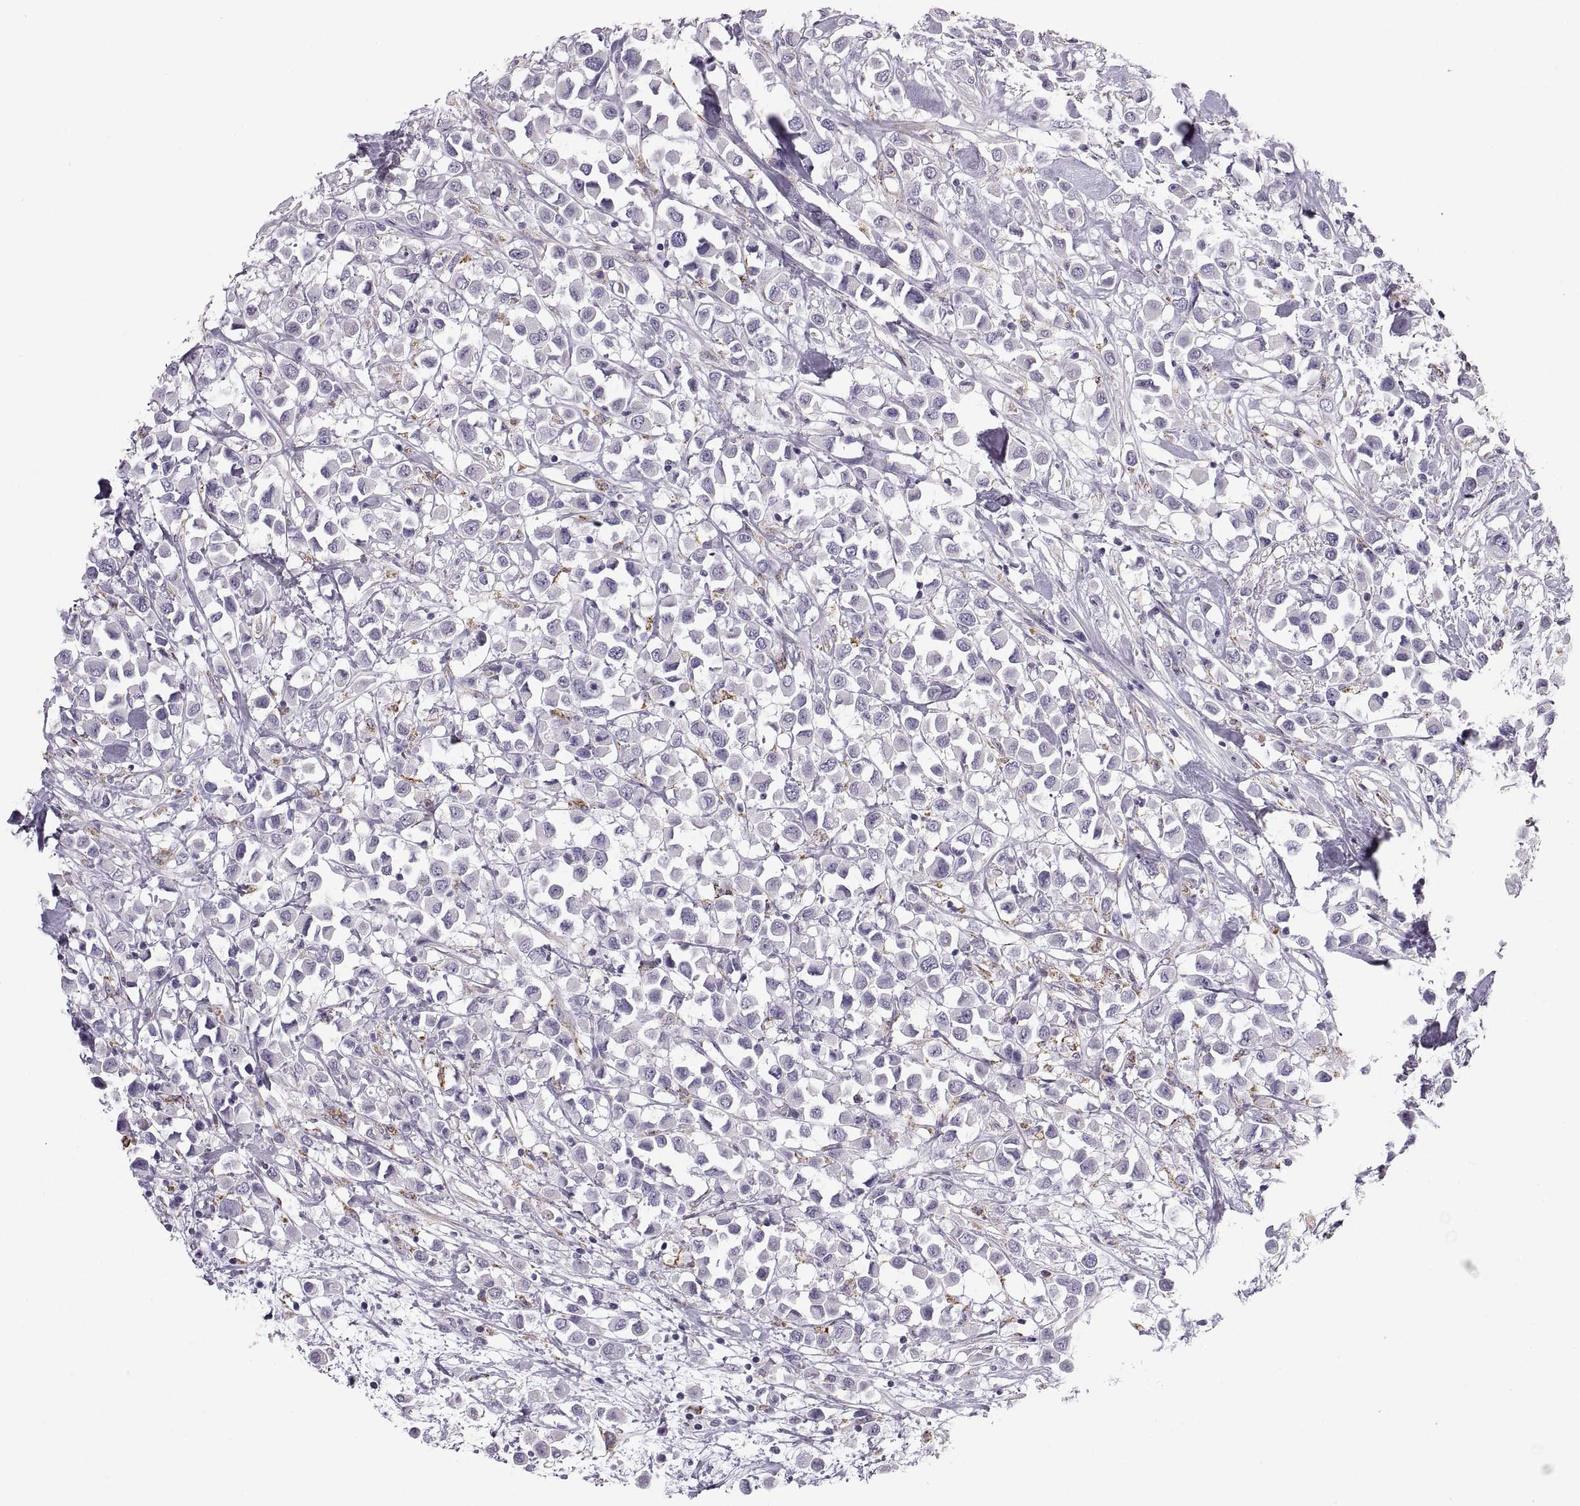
{"staining": {"intensity": "negative", "quantity": "none", "location": "none"}, "tissue": "breast cancer", "cell_type": "Tumor cells", "image_type": "cancer", "snomed": [{"axis": "morphology", "description": "Duct carcinoma"}, {"axis": "topography", "description": "Breast"}], "caption": "This photomicrograph is of breast cancer (invasive ductal carcinoma) stained with immunohistochemistry to label a protein in brown with the nuclei are counter-stained blue. There is no expression in tumor cells.", "gene": "COL9A3", "patient": {"sex": "female", "age": 61}}